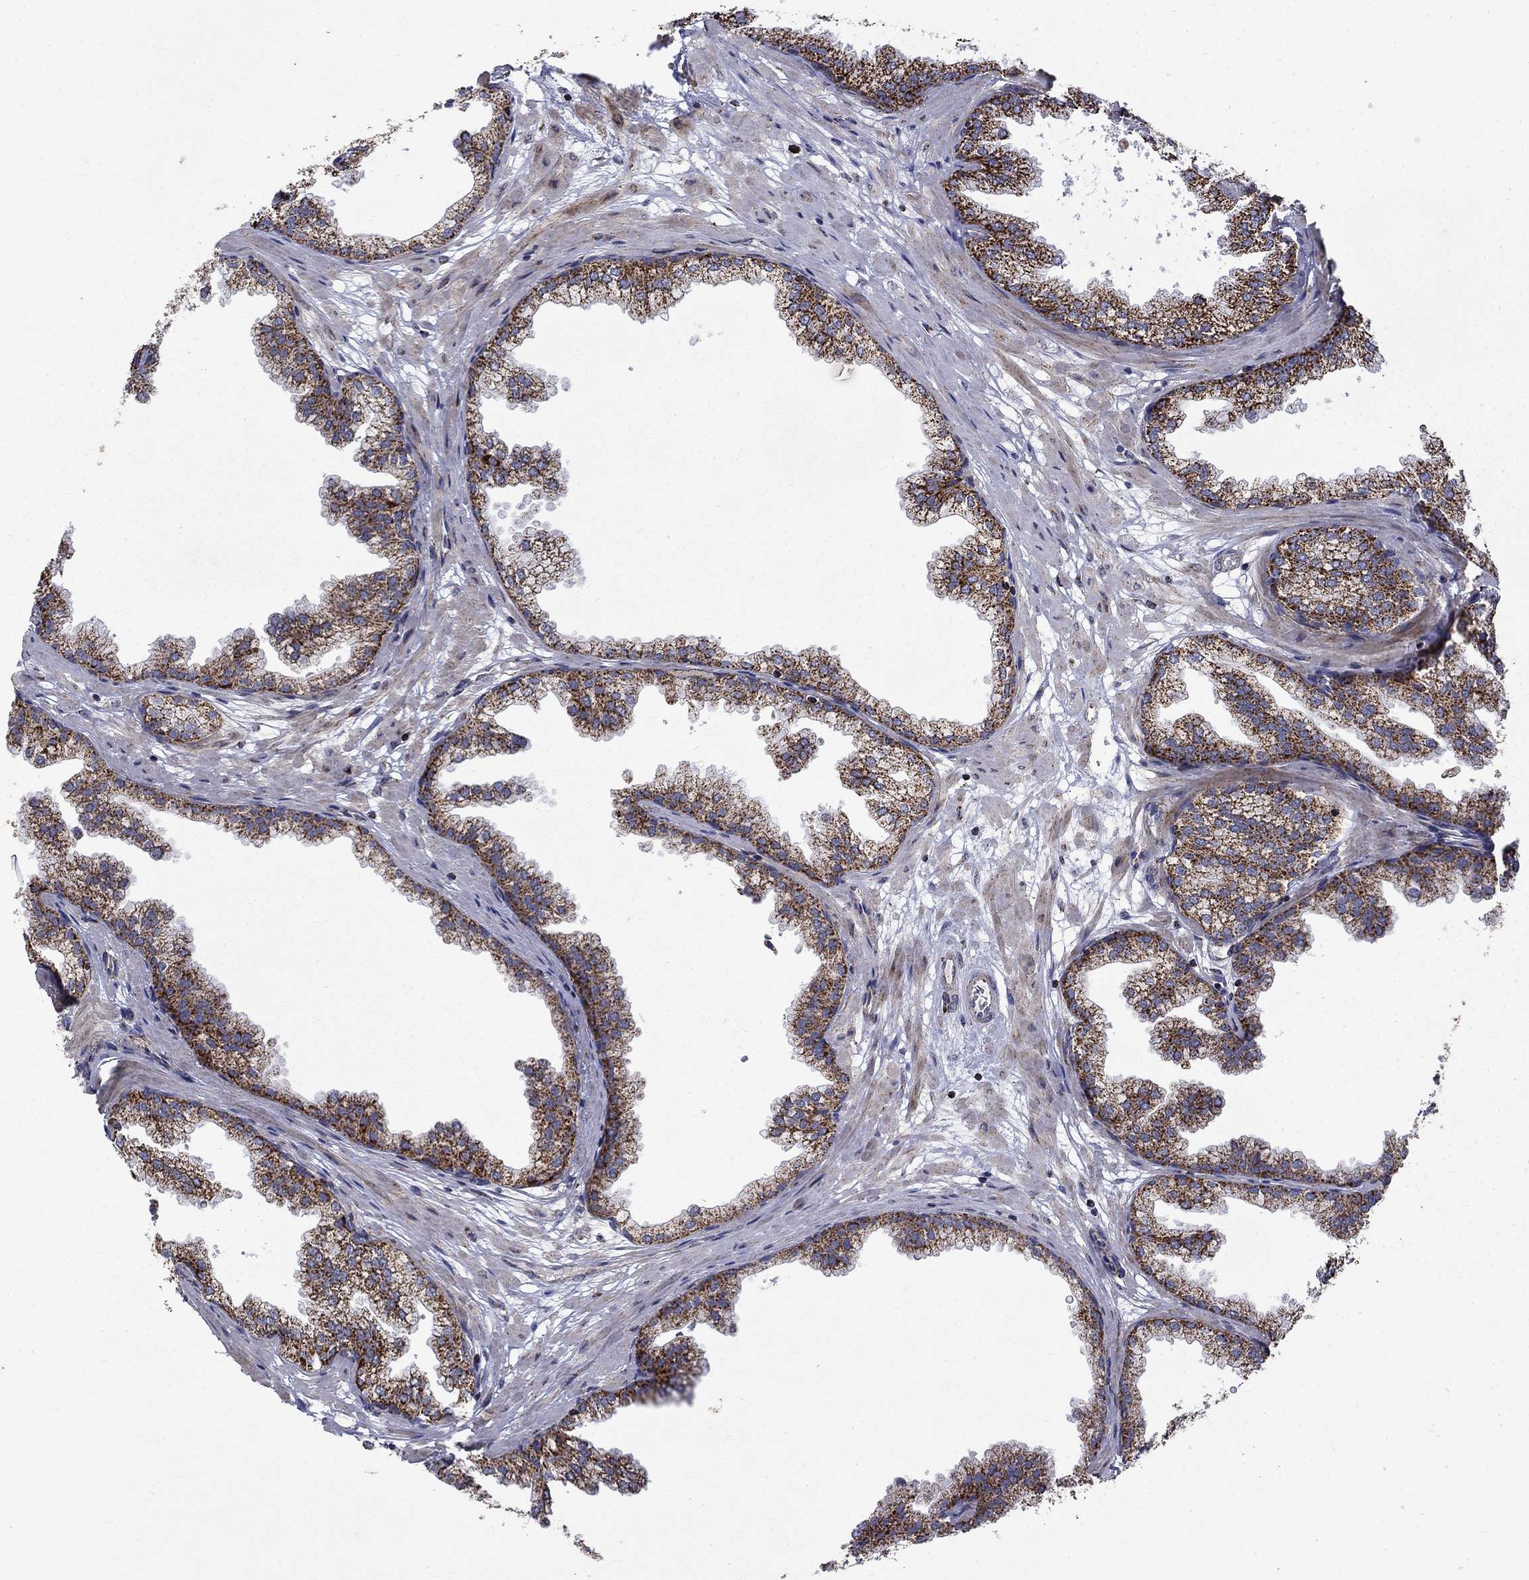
{"staining": {"intensity": "strong", "quantity": ">75%", "location": "cytoplasmic/membranous"}, "tissue": "prostate", "cell_type": "Glandular cells", "image_type": "normal", "snomed": [{"axis": "morphology", "description": "Normal tissue, NOS"}, {"axis": "topography", "description": "Prostate"}], "caption": "Prostate stained with a brown dye shows strong cytoplasmic/membranous positive expression in about >75% of glandular cells.", "gene": "PCBP3", "patient": {"sex": "male", "age": 37}}